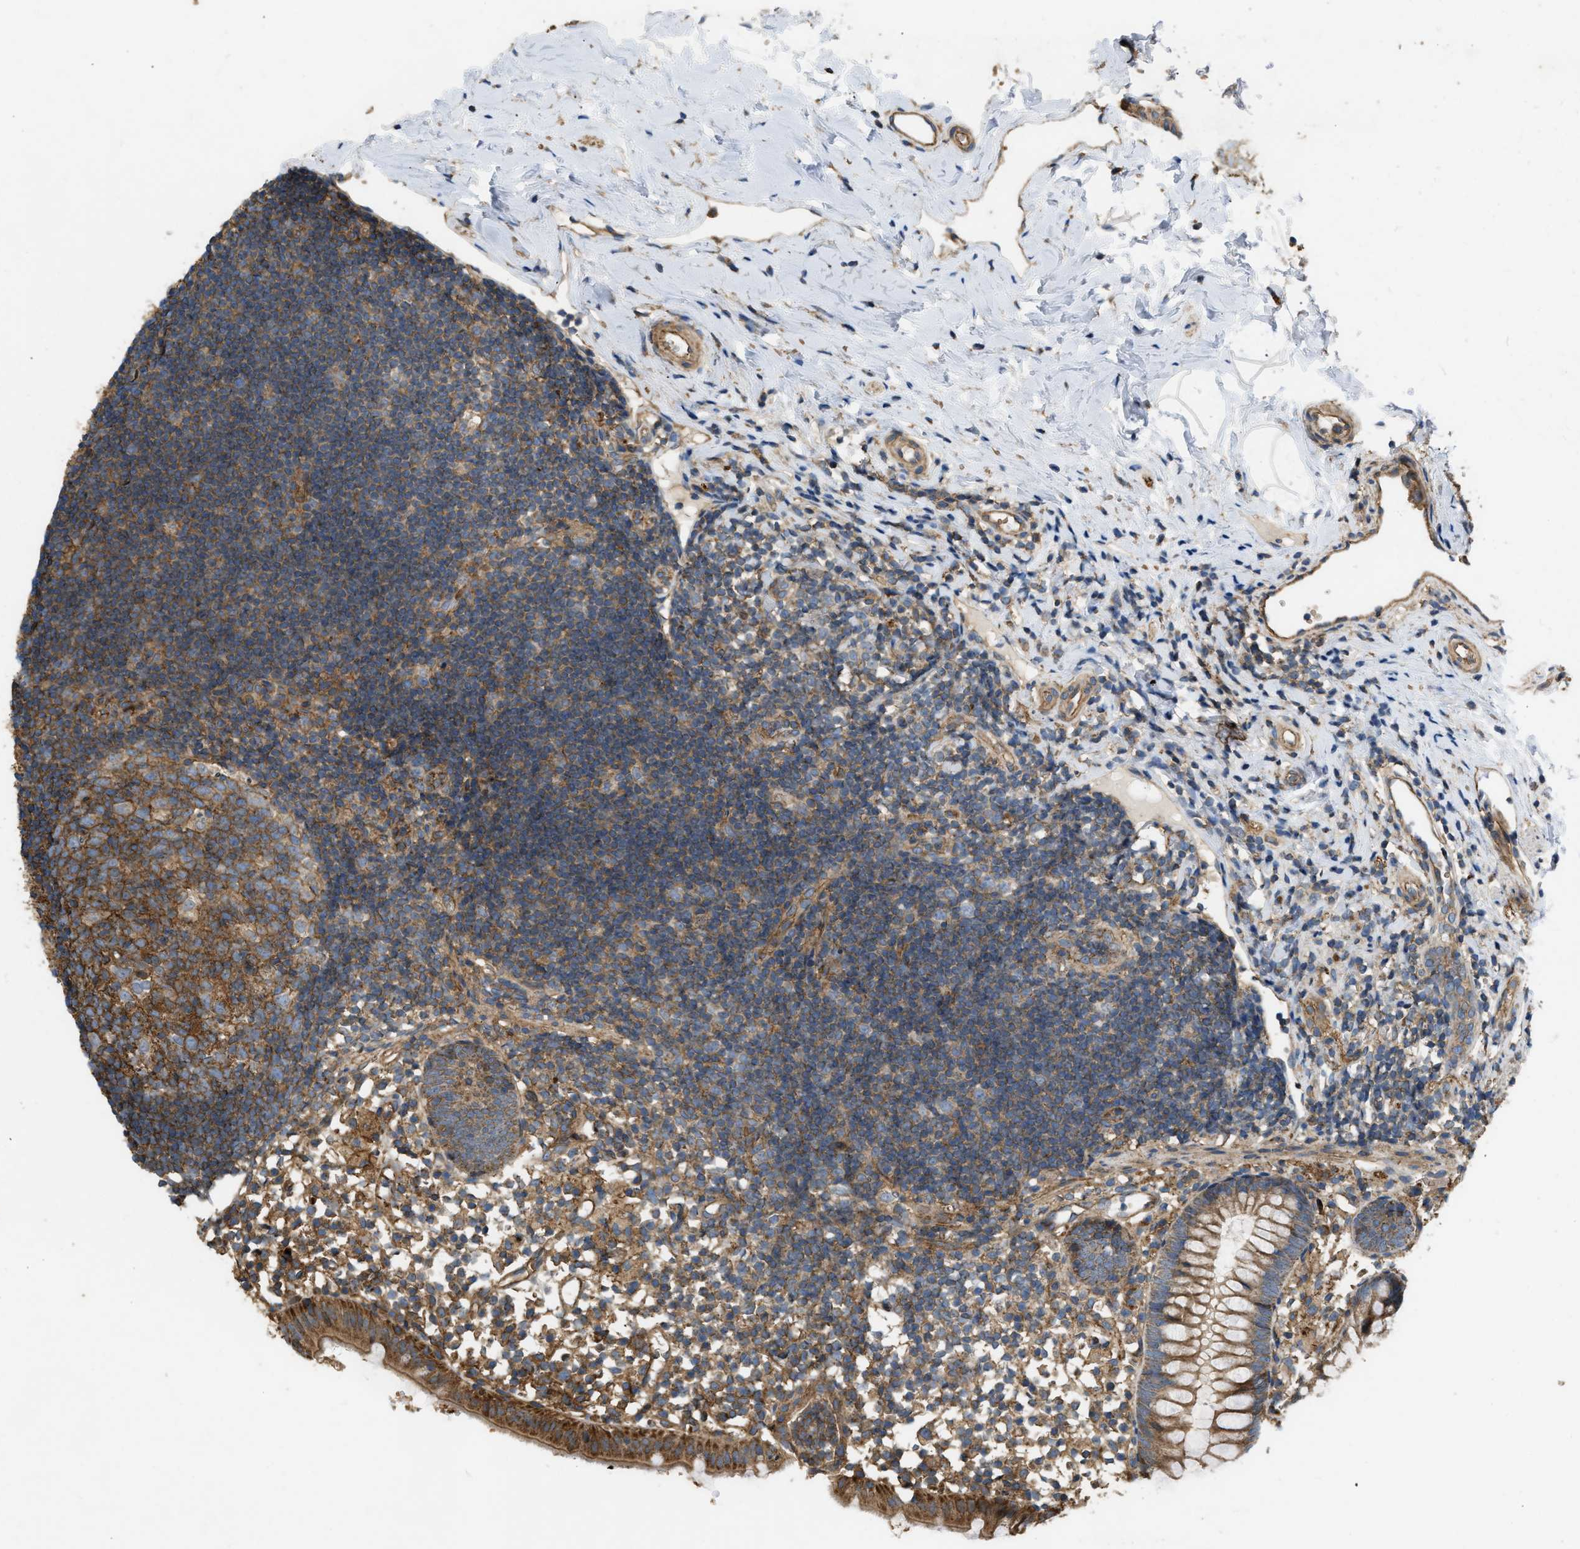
{"staining": {"intensity": "strong", "quantity": ">75%", "location": "cytoplasmic/membranous"}, "tissue": "appendix", "cell_type": "Glandular cells", "image_type": "normal", "snomed": [{"axis": "morphology", "description": "Normal tissue, NOS"}, {"axis": "topography", "description": "Appendix"}], "caption": "Protein staining of unremarkable appendix shows strong cytoplasmic/membranous staining in about >75% of glandular cells. The staining was performed using DAB (3,3'-diaminobenzidine), with brown indicating positive protein expression. Nuclei are stained blue with hematoxylin.", "gene": "GNB4", "patient": {"sex": "female", "age": 20}}